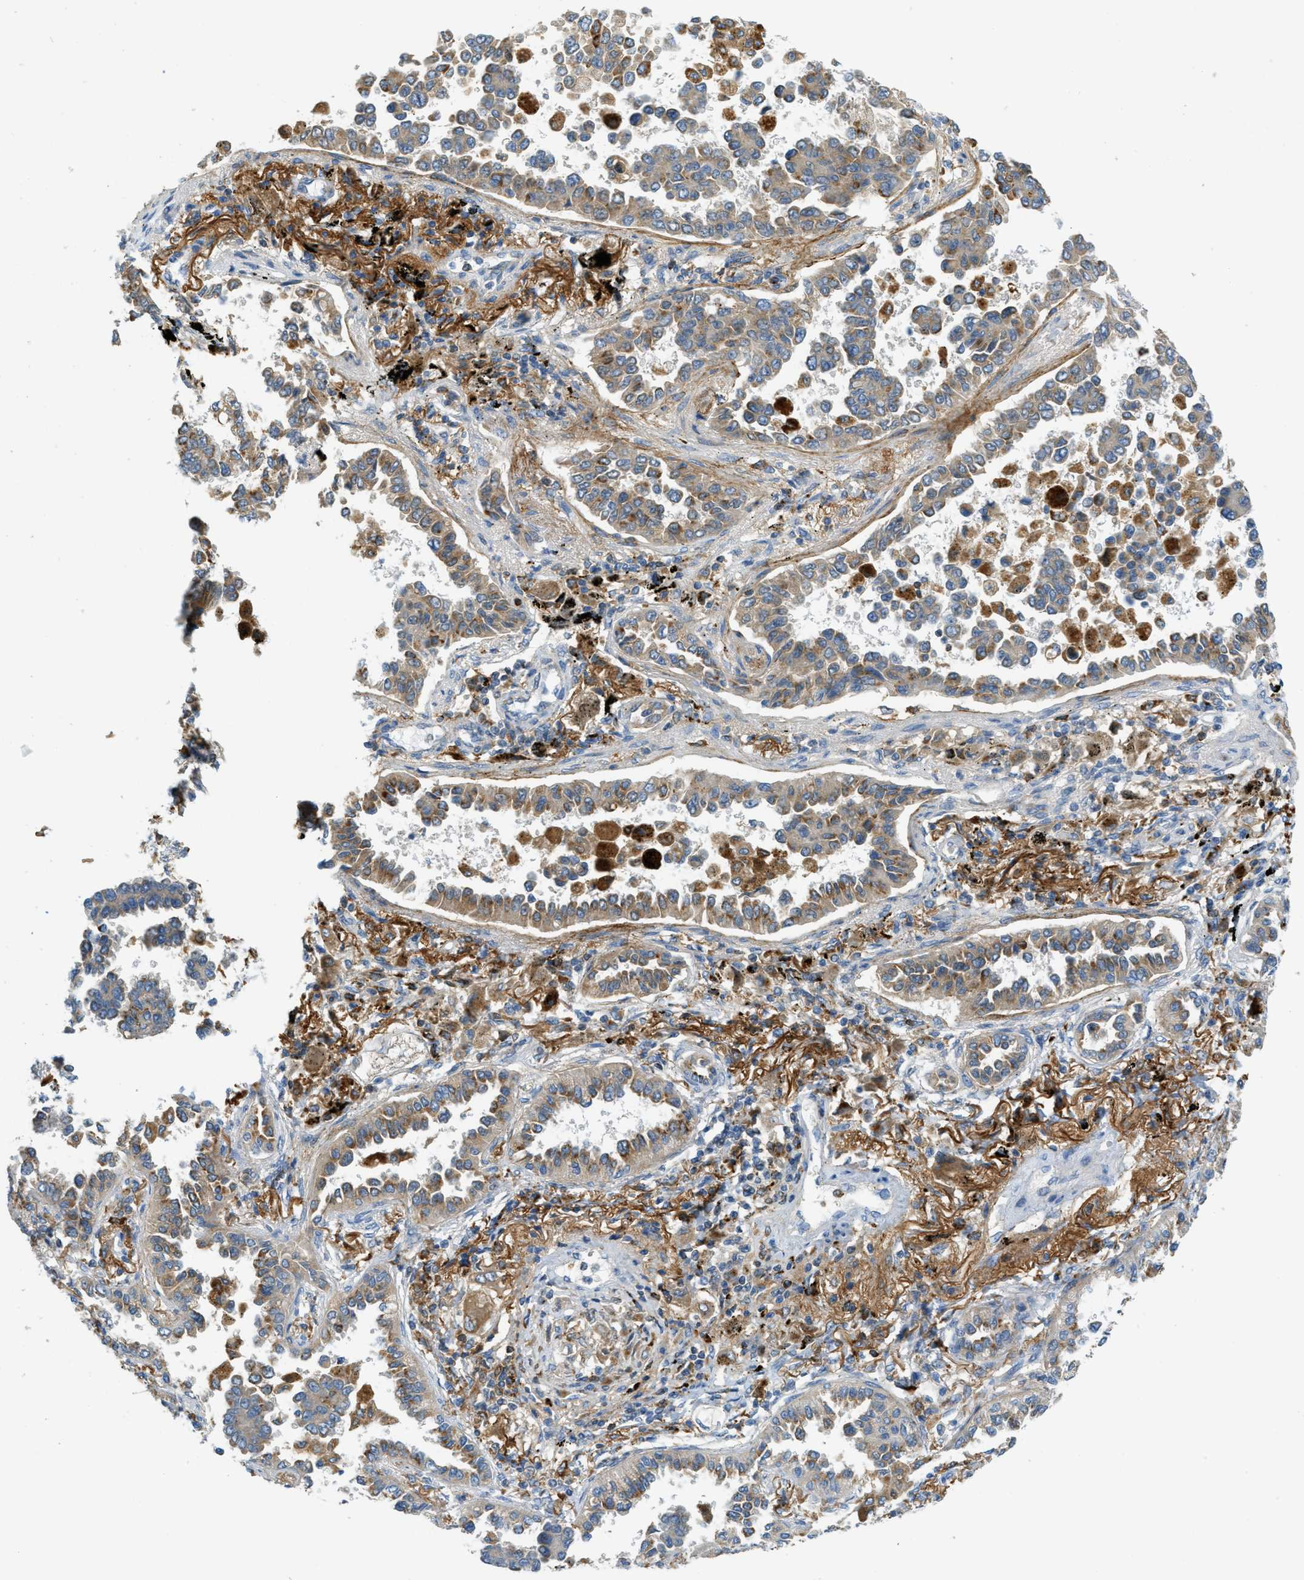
{"staining": {"intensity": "moderate", "quantity": "25%-75%", "location": "cytoplasmic/membranous"}, "tissue": "lung cancer", "cell_type": "Tumor cells", "image_type": "cancer", "snomed": [{"axis": "morphology", "description": "Normal tissue, NOS"}, {"axis": "morphology", "description": "Adenocarcinoma, NOS"}, {"axis": "topography", "description": "Lung"}], "caption": "Immunohistochemical staining of lung adenocarcinoma displays medium levels of moderate cytoplasmic/membranous expression in approximately 25%-75% of tumor cells.", "gene": "PLBD2", "patient": {"sex": "male", "age": 59}}